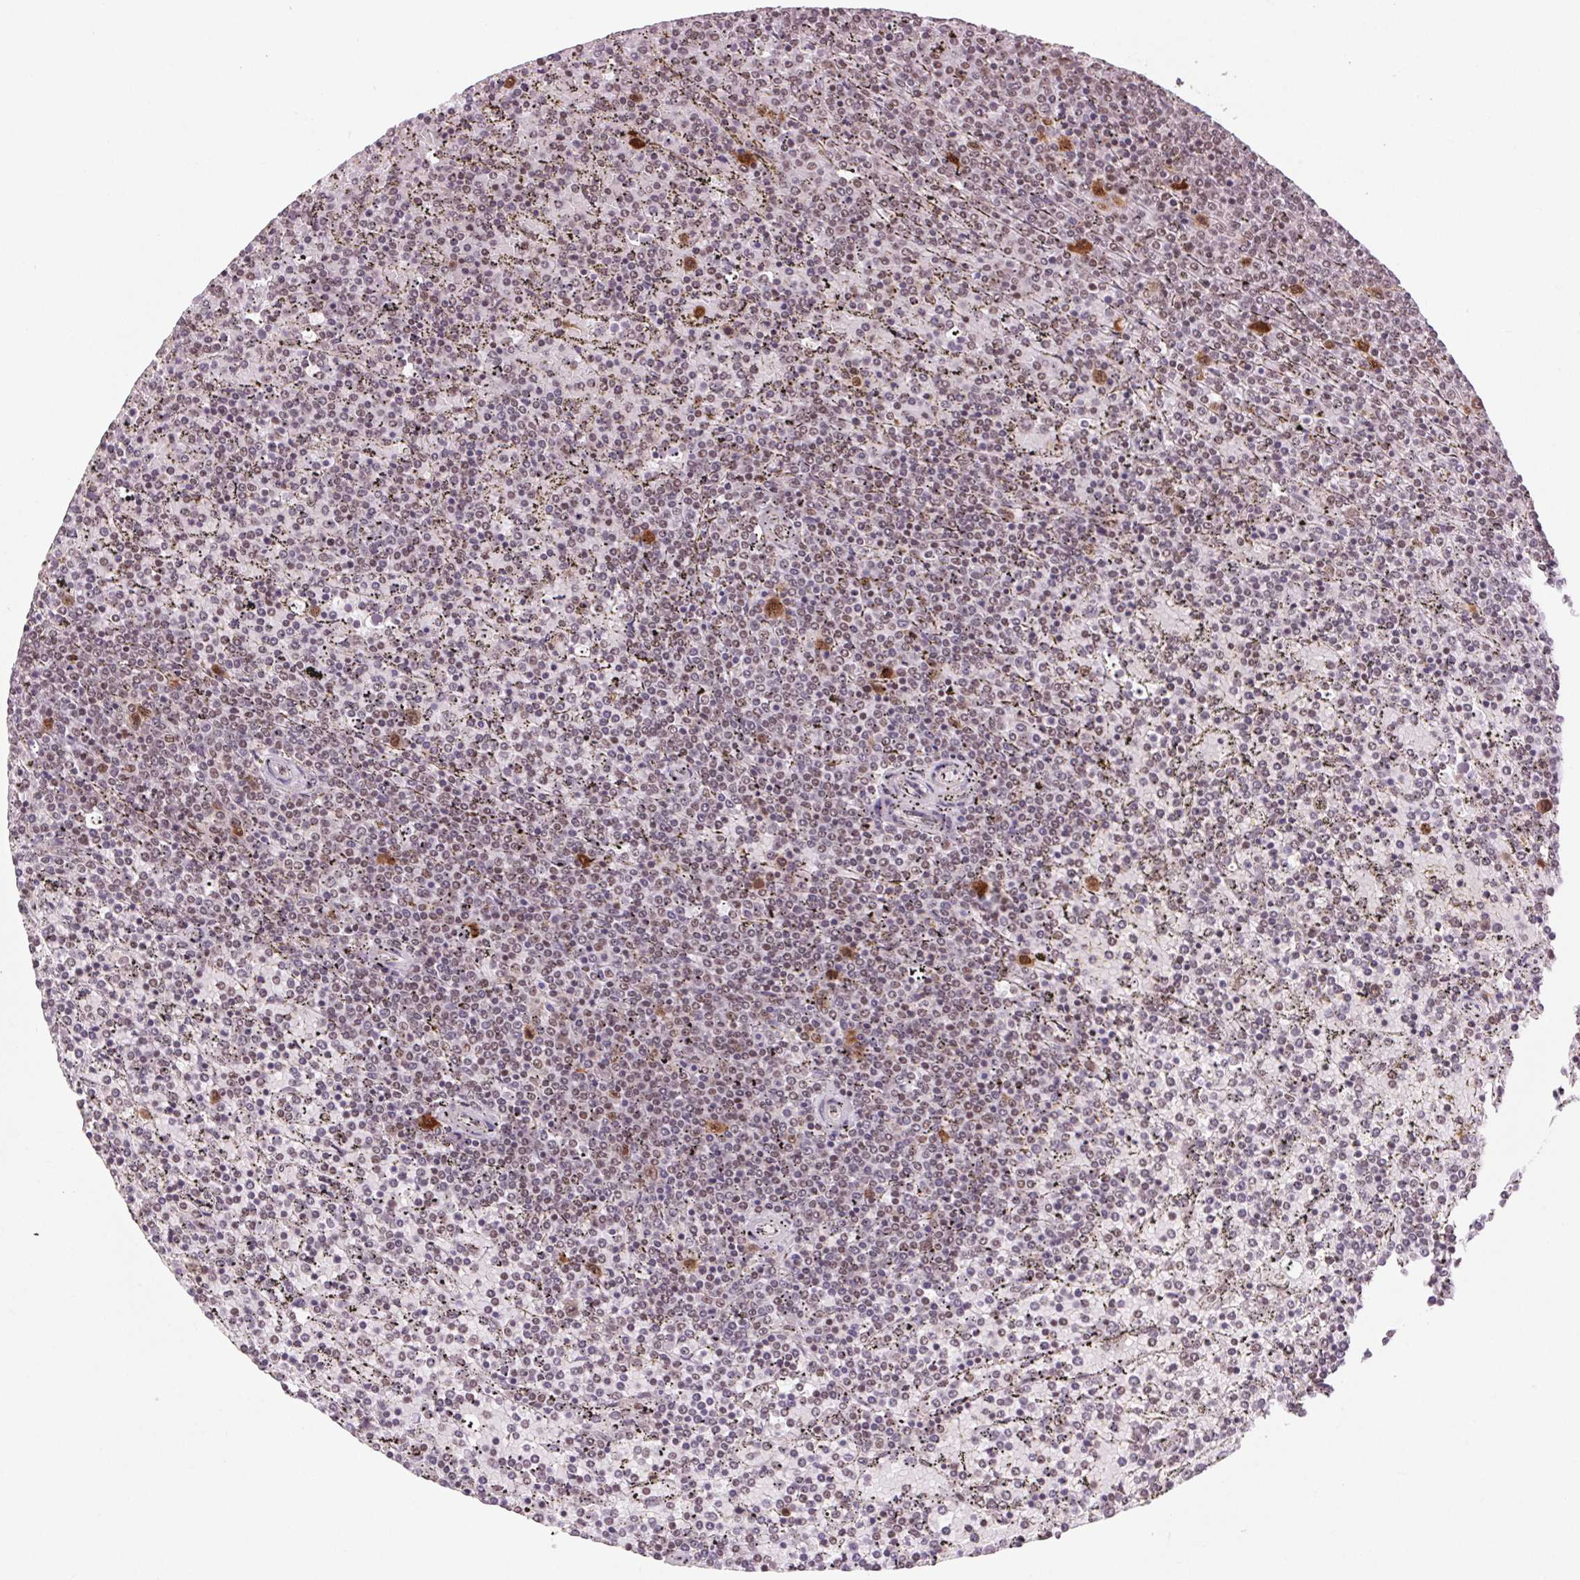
{"staining": {"intensity": "weak", "quantity": "<25%", "location": "nuclear"}, "tissue": "lymphoma", "cell_type": "Tumor cells", "image_type": "cancer", "snomed": [{"axis": "morphology", "description": "Malignant lymphoma, non-Hodgkin's type, Low grade"}, {"axis": "topography", "description": "Spleen"}], "caption": "Immunohistochemical staining of human lymphoma reveals no significant positivity in tumor cells. (DAB immunohistochemistry (IHC) with hematoxylin counter stain).", "gene": "CD2BP2", "patient": {"sex": "female", "age": 77}}